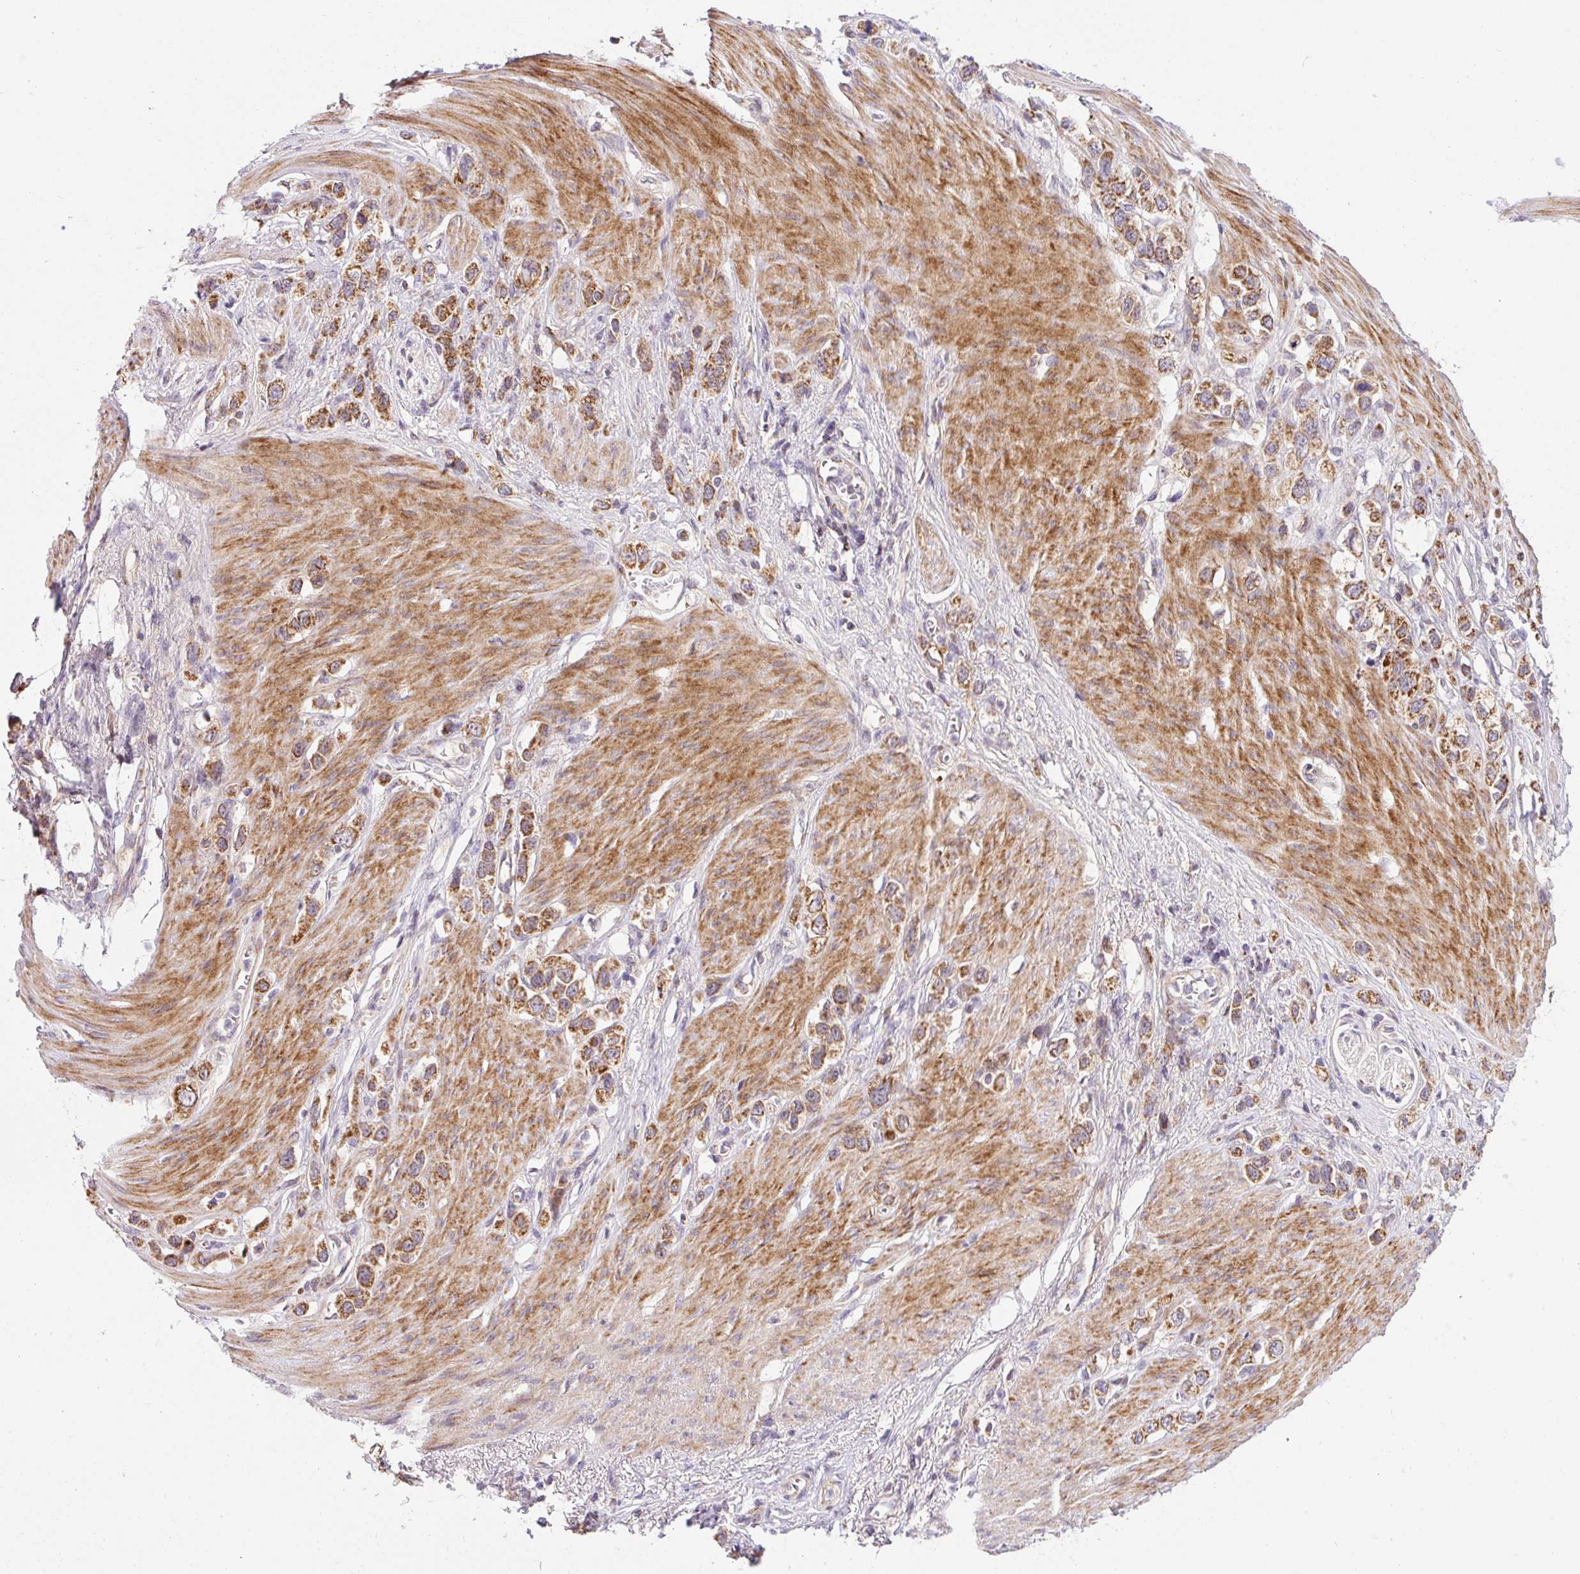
{"staining": {"intensity": "moderate", "quantity": ">75%", "location": "cytoplasmic/membranous"}, "tissue": "stomach cancer", "cell_type": "Tumor cells", "image_type": "cancer", "snomed": [{"axis": "morphology", "description": "Adenocarcinoma, NOS"}, {"axis": "topography", "description": "Stomach"}], "caption": "The photomicrograph exhibits a brown stain indicating the presence of a protein in the cytoplasmic/membranous of tumor cells in stomach cancer.", "gene": "SARS2", "patient": {"sex": "female", "age": 65}}